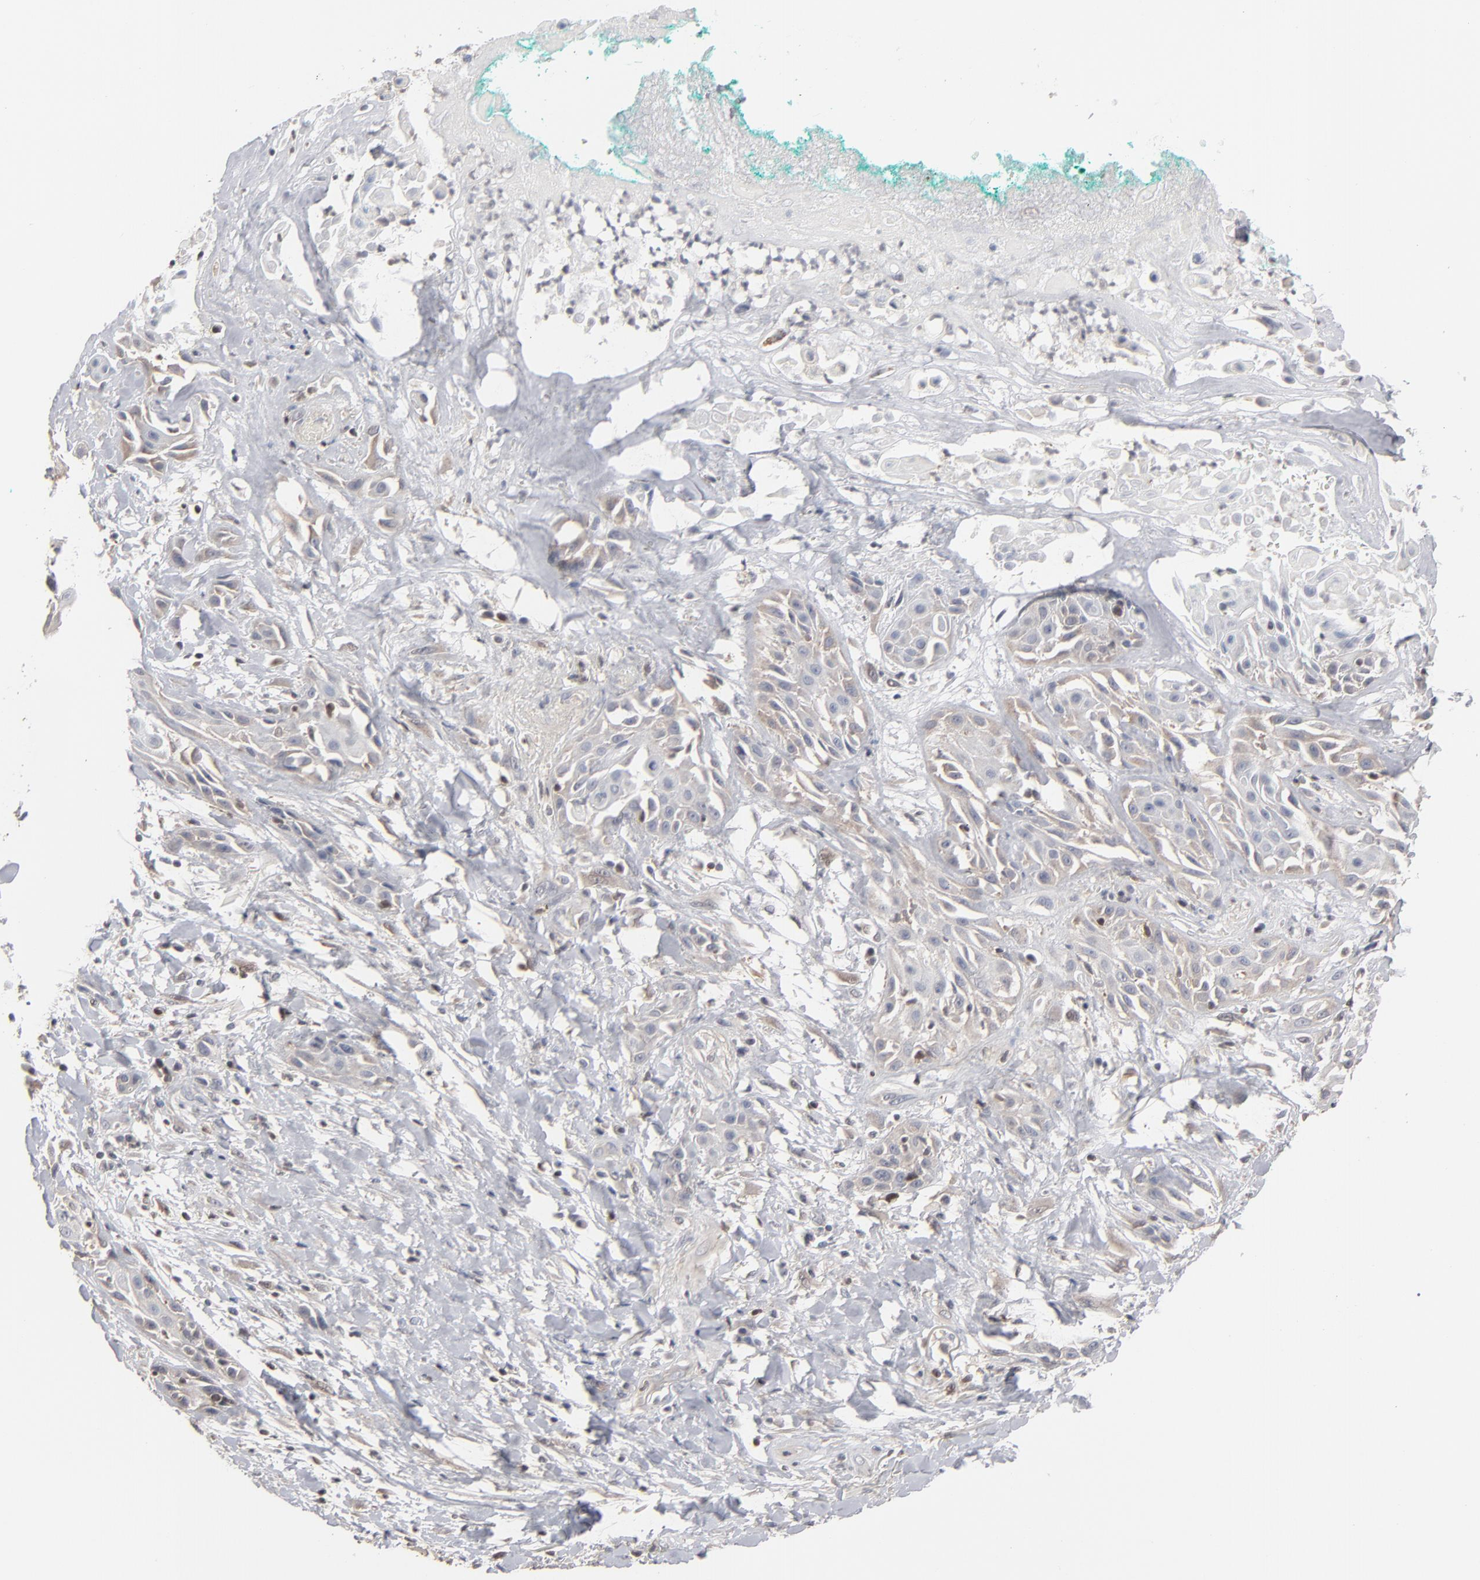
{"staining": {"intensity": "weak", "quantity": ">75%", "location": "cytoplasmic/membranous"}, "tissue": "skin cancer", "cell_type": "Tumor cells", "image_type": "cancer", "snomed": [{"axis": "morphology", "description": "Squamous cell carcinoma, NOS"}, {"axis": "topography", "description": "Skin"}, {"axis": "topography", "description": "Anal"}], "caption": "A brown stain shows weak cytoplasmic/membranous expression of a protein in human skin squamous cell carcinoma tumor cells.", "gene": "STAT4", "patient": {"sex": "male", "age": 64}}